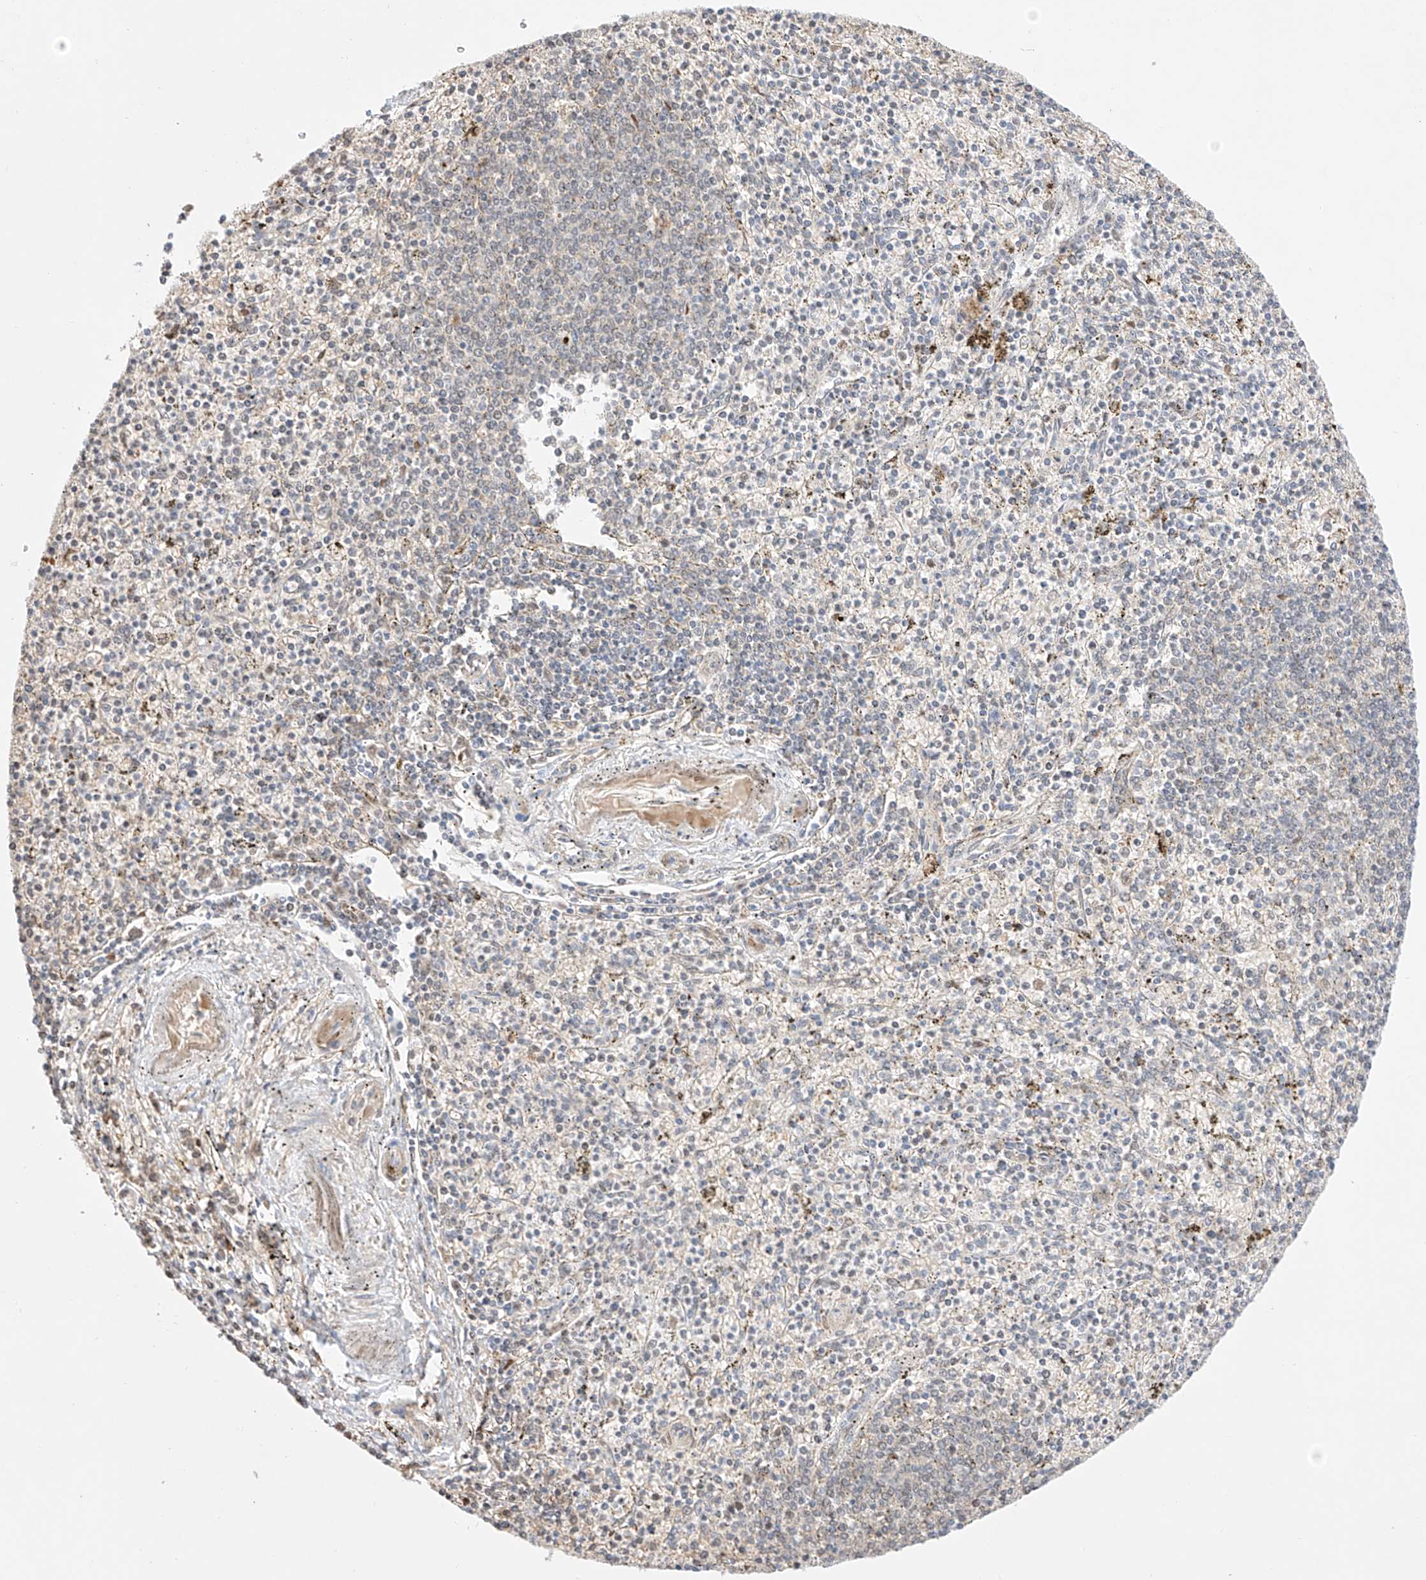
{"staining": {"intensity": "moderate", "quantity": "<25%", "location": "cytoplasmic/membranous,nuclear"}, "tissue": "spleen", "cell_type": "Cells in red pulp", "image_type": "normal", "snomed": [{"axis": "morphology", "description": "Normal tissue, NOS"}, {"axis": "topography", "description": "Spleen"}], "caption": "Immunohistochemistry of normal spleen reveals low levels of moderate cytoplasmic/membranous,nuclear staining in approximately <25% of cells in red pulp.", "gene": "APIP", "patient": {"sex": "male", "age": 72}}